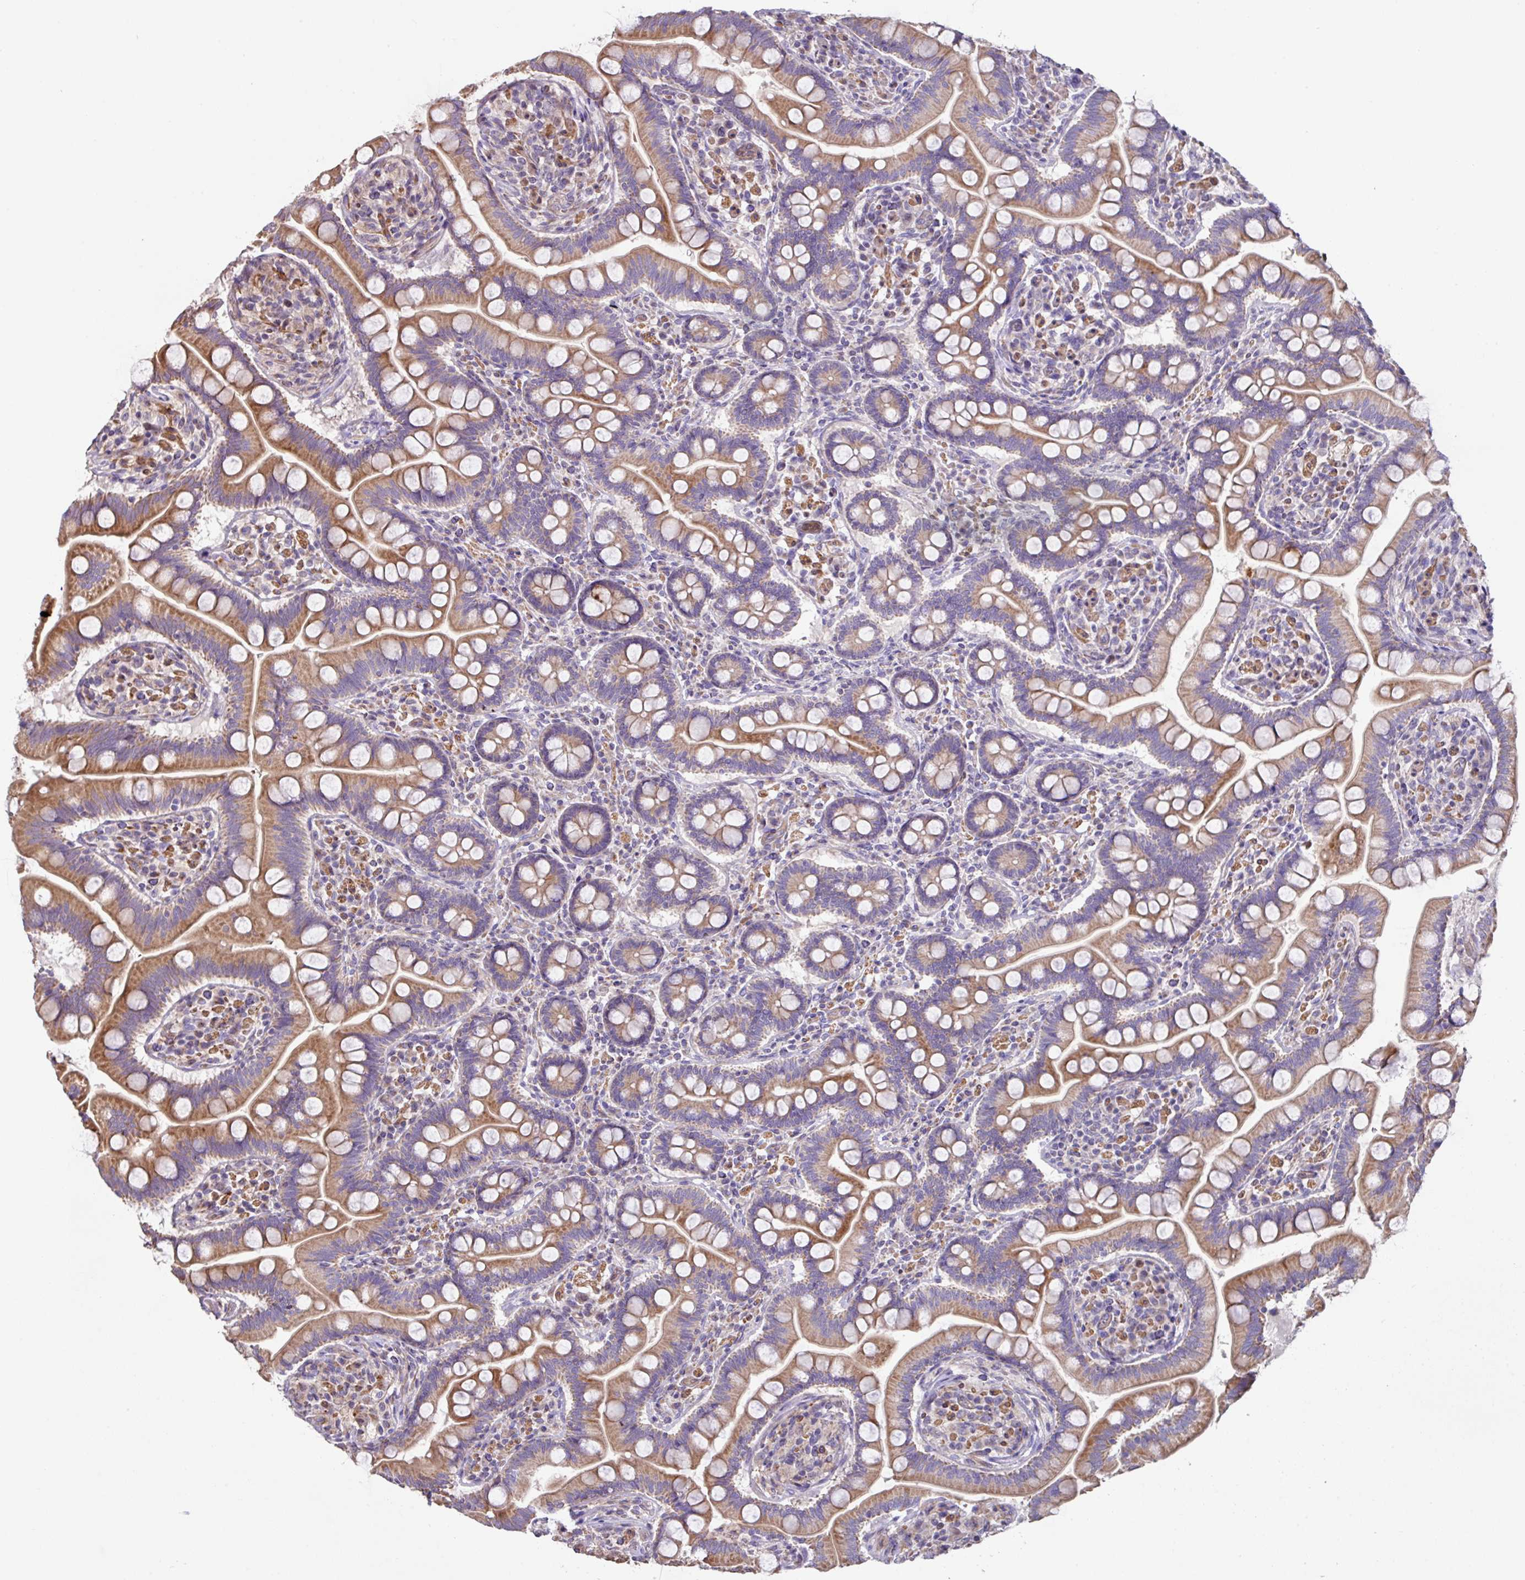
{"staining": {"intensity": "moderate", "quantity": ">75%", "location": "cytoplasmic/membranous"}, "tissue": "small intestine", "cell_type": "Glandular cells", "image_type": "normal", "snomed": [{"axis": "morphology", "description": "Normal tissue, NOS"}, {"axis": "topography", "description": "Small intestine"}], "caption": "Immunohistochemical staining of benign small intestine displays >75% levels of moderate cytoplasmic/membranous protein expression in about >75% of glandular cells.", "gene": "MRRF", "patient": {"sex": "female", "age": 64}}